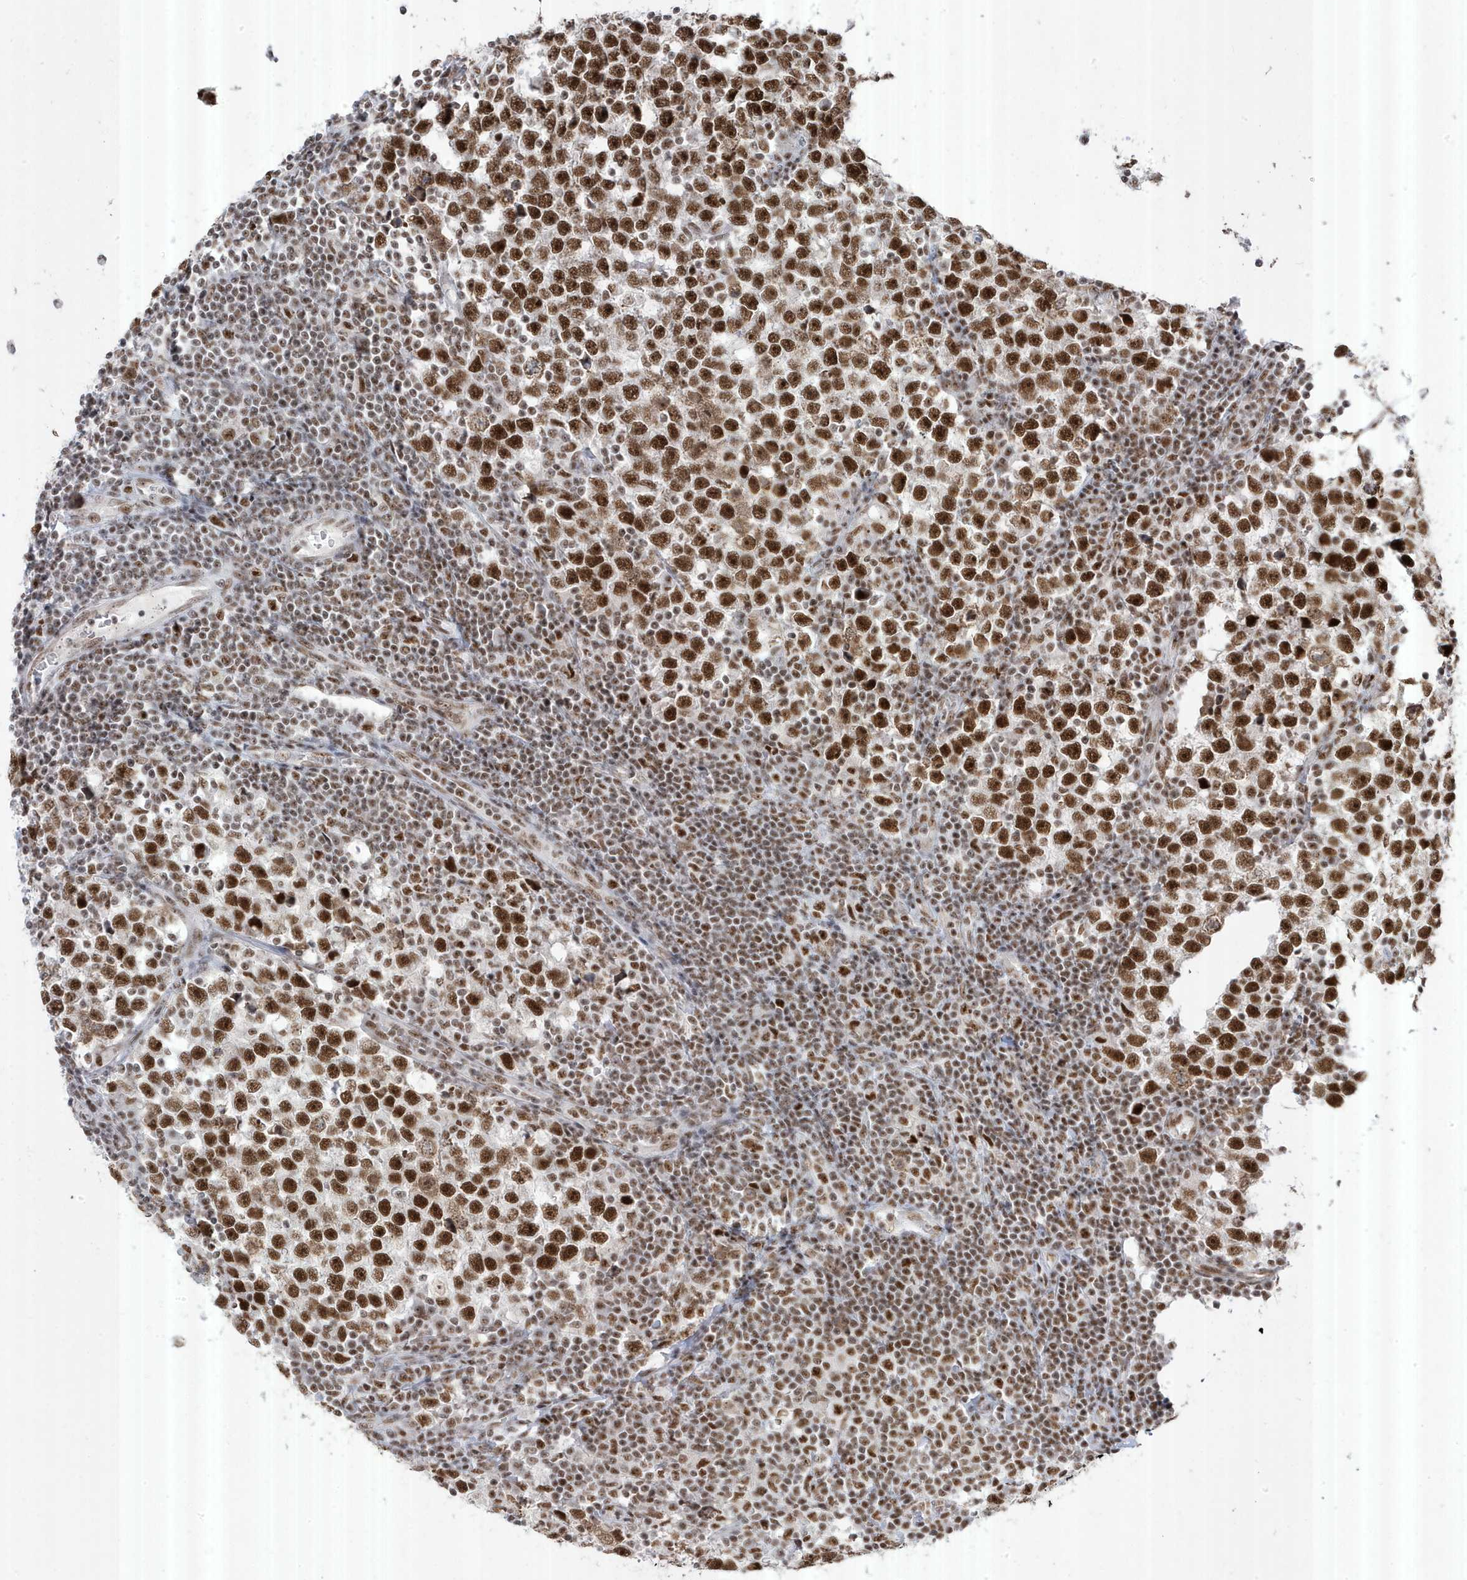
{"staining": {"intensity": "strong", "quantity": ">75%", "location": "nuclear"}, "tissue": "testis cancer", "cell_type": "Tumor cells", "image_type": "cancer", "snomed": [{"axis": "morphology", "description": "Normal tissue, NOS"}, {"axis": "morphology", "description": "Seminoma, NOS"}, {"axis": "topography", "description": "Testis"}], "caption": "IHC photomicrograph of human testis cancer stained for a protein (brown), which exhibits high levels of strong nuclear expression in about >75% of tumor cells.", "gene": "MTREX", "patient": {"sex": "male", "age": 43}}